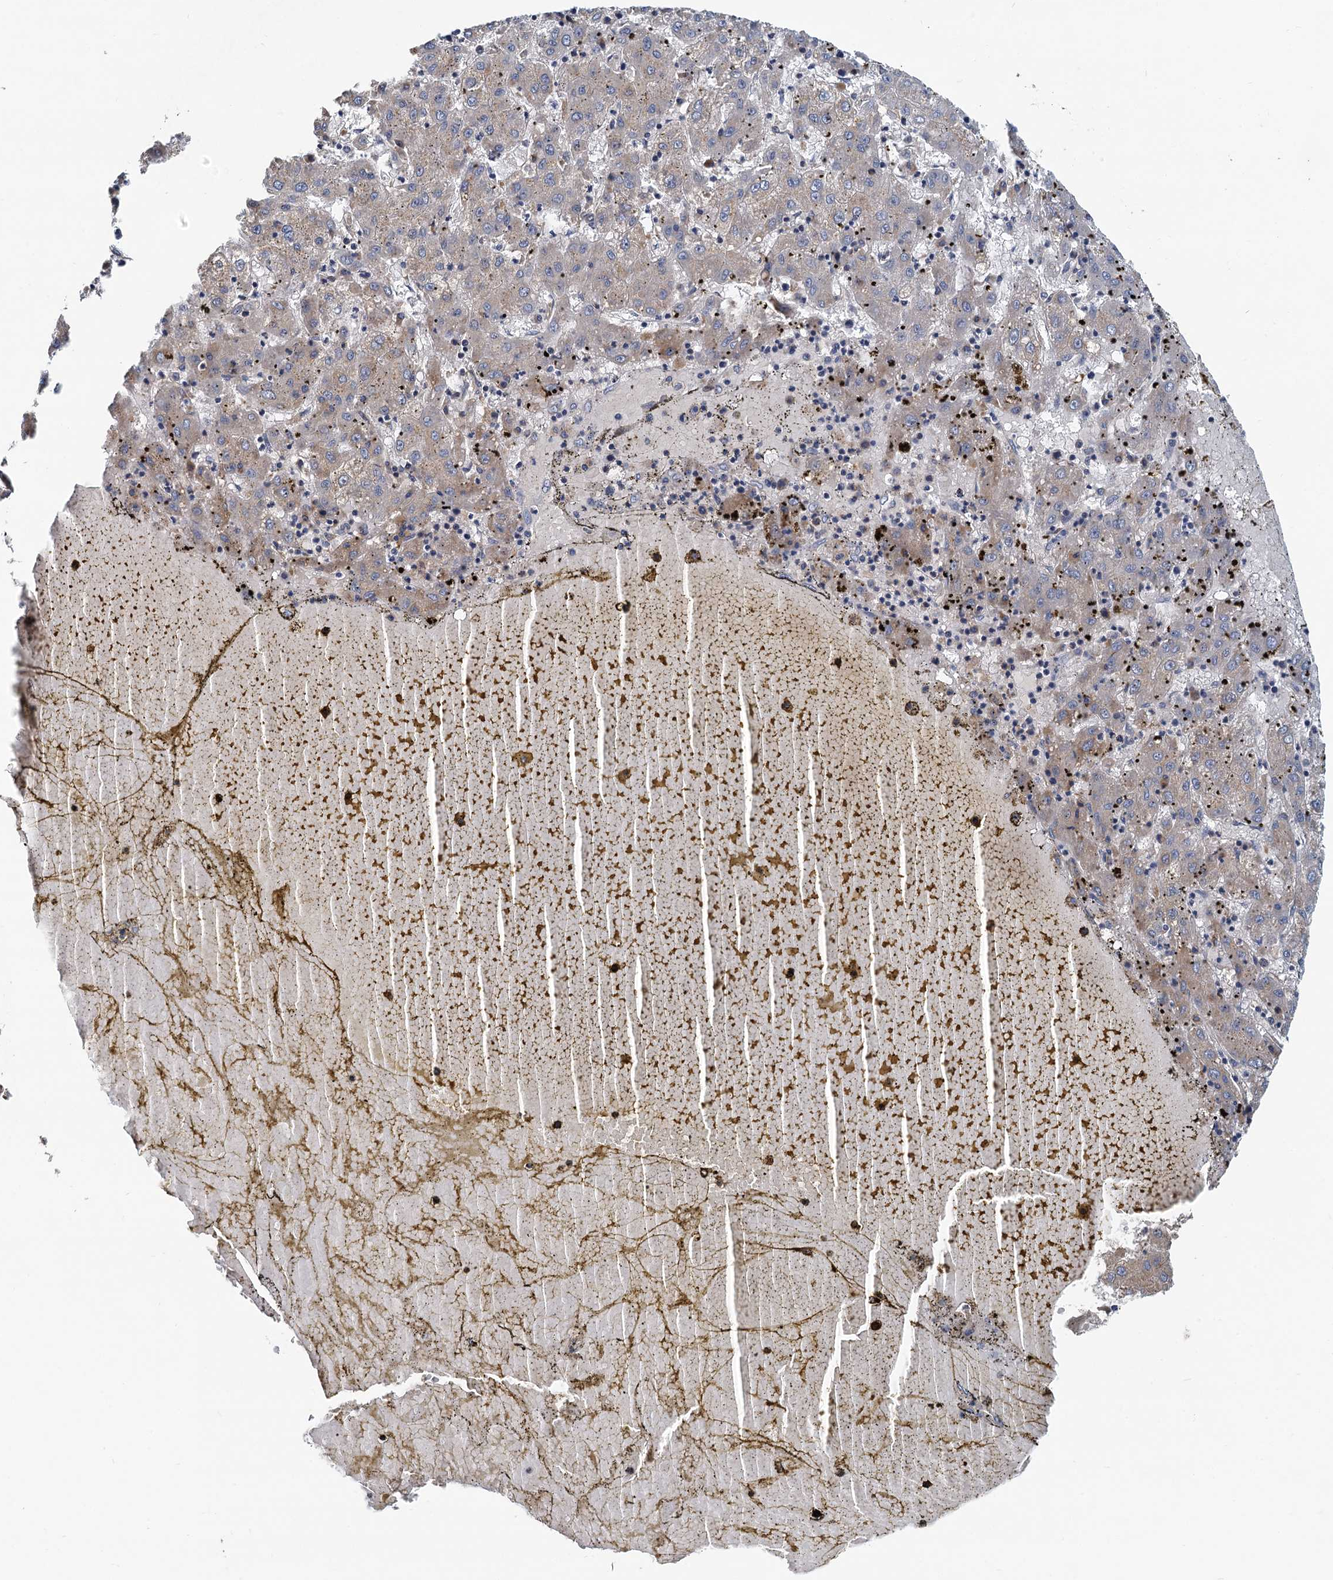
{"staining": {"intensity": "weak", "quantity": "<25%", "location": "cytoplasmic/membranous"}, "tissue": "liver cancer", "cell_type": "Tumor cells", "image_type": "cancer", "snomed": [{"axis": "morphology", "description": "Carcinoma, Hepatocellular, NOS"}, {"axis": "topography", "description": "Liver"}], "caption": "This histopathology image is of hepatocellular carcinoma (liver) stained with immunohistochemistry to label a protein in brown with the nuclei are counter-stained blue. There is no staining in tumor cells. (Brightfield microscopy of DAB (3,3'-diaminobenzidine) IHC at high magnification).", "gene": "NKAPD1", "patient": {"sex": "male", "age": 72}}